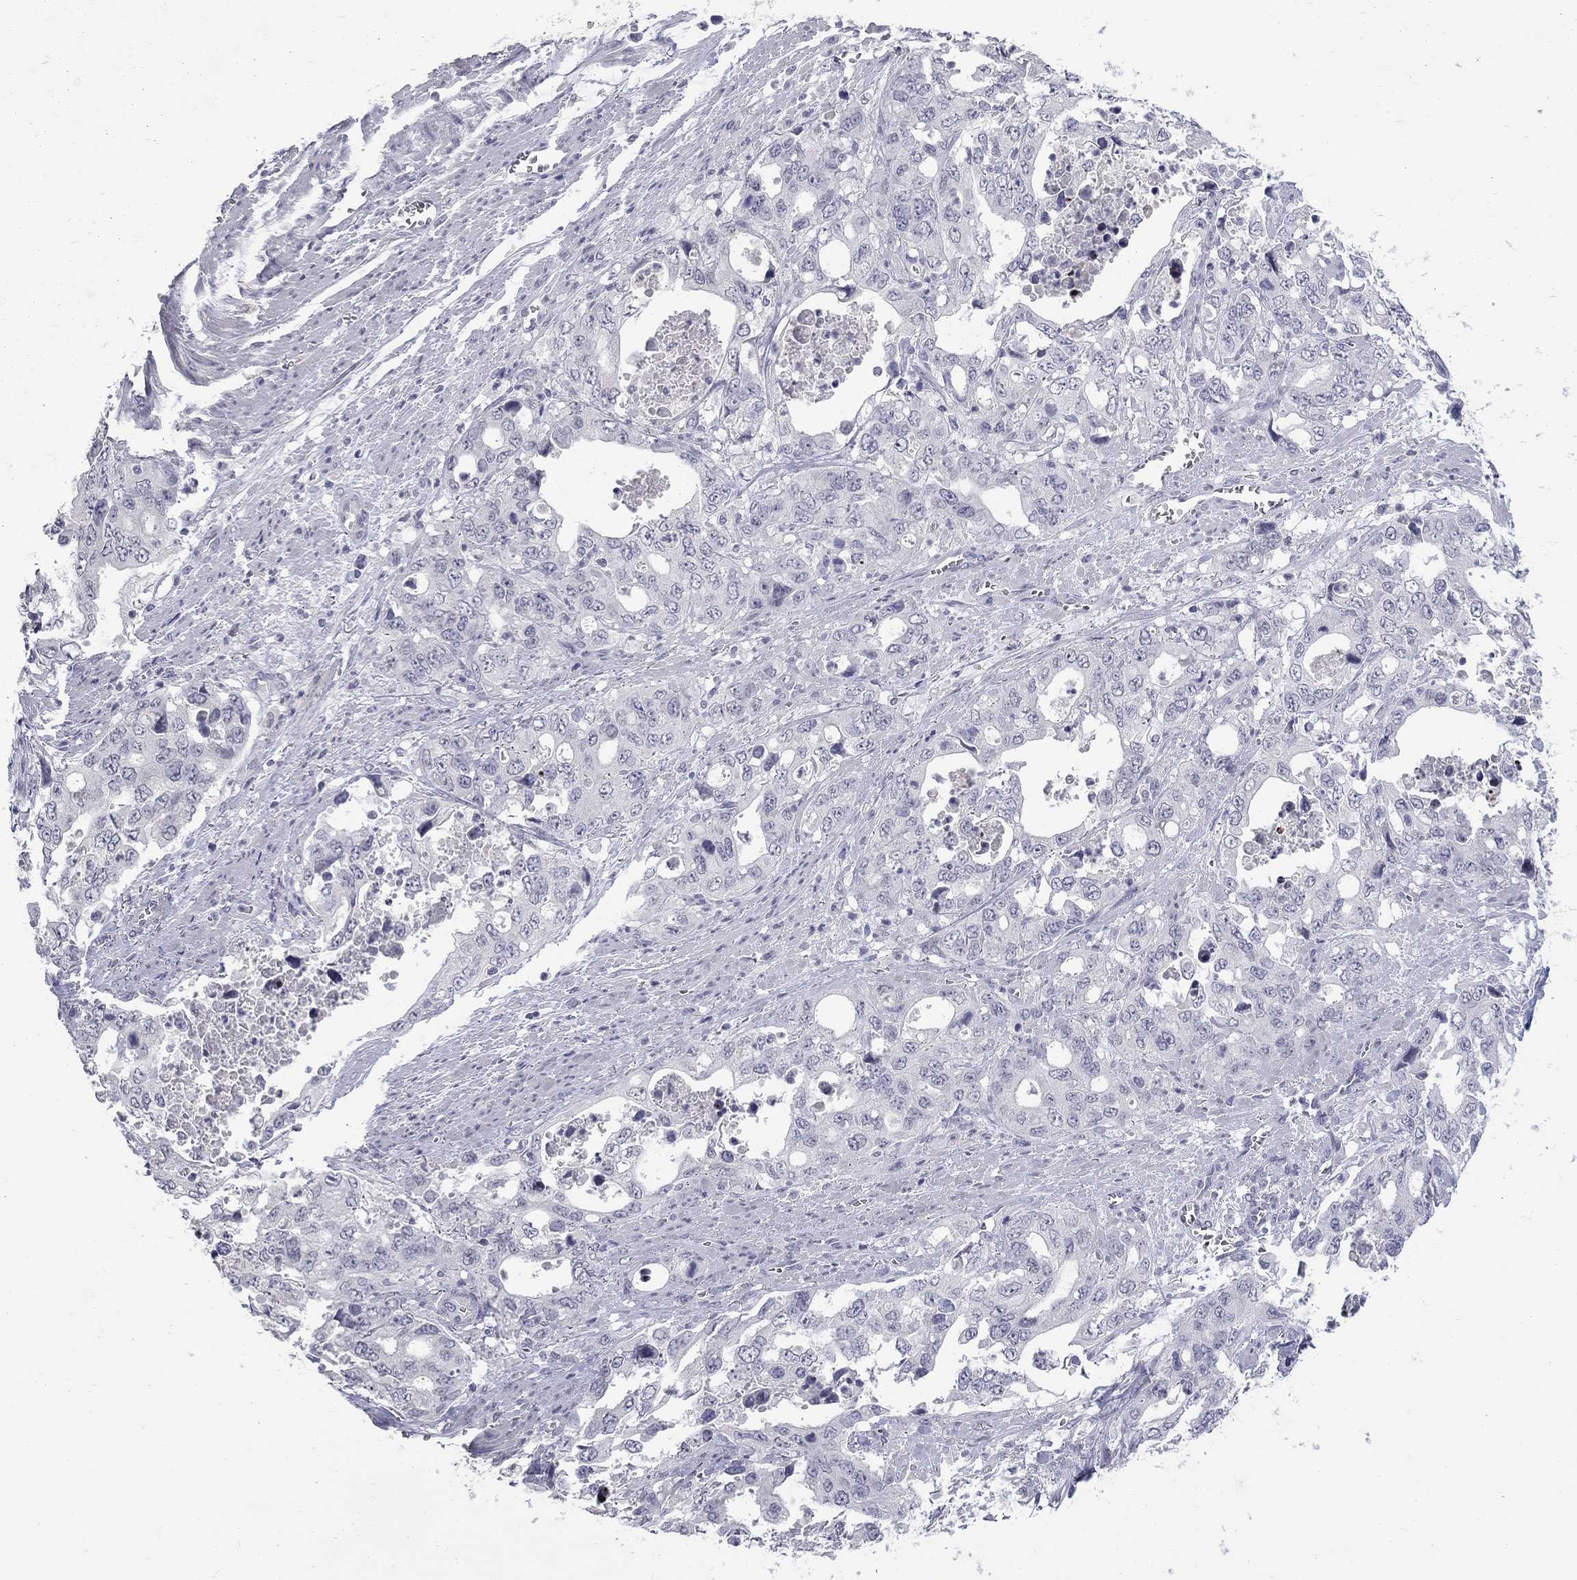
{"staining": {"intensity": "negative", "quantity": "none", "location": "none"}, "tissue": "stomach cancer", "cell_type": "Tumor cells", "image_type": "cancer", "snomed": [{"axis": "morphology", "description": "Adenocarcinoma, NOS"}, {"axis": "topography", "description": "Stomach, upper"}], "caption": "This is an immunohistochemistry photomicrograph of stomach cancer. There is no expression in tumor cells.", "gene": "CTNND2", "patient": {"sex": "male", "age": 74}}